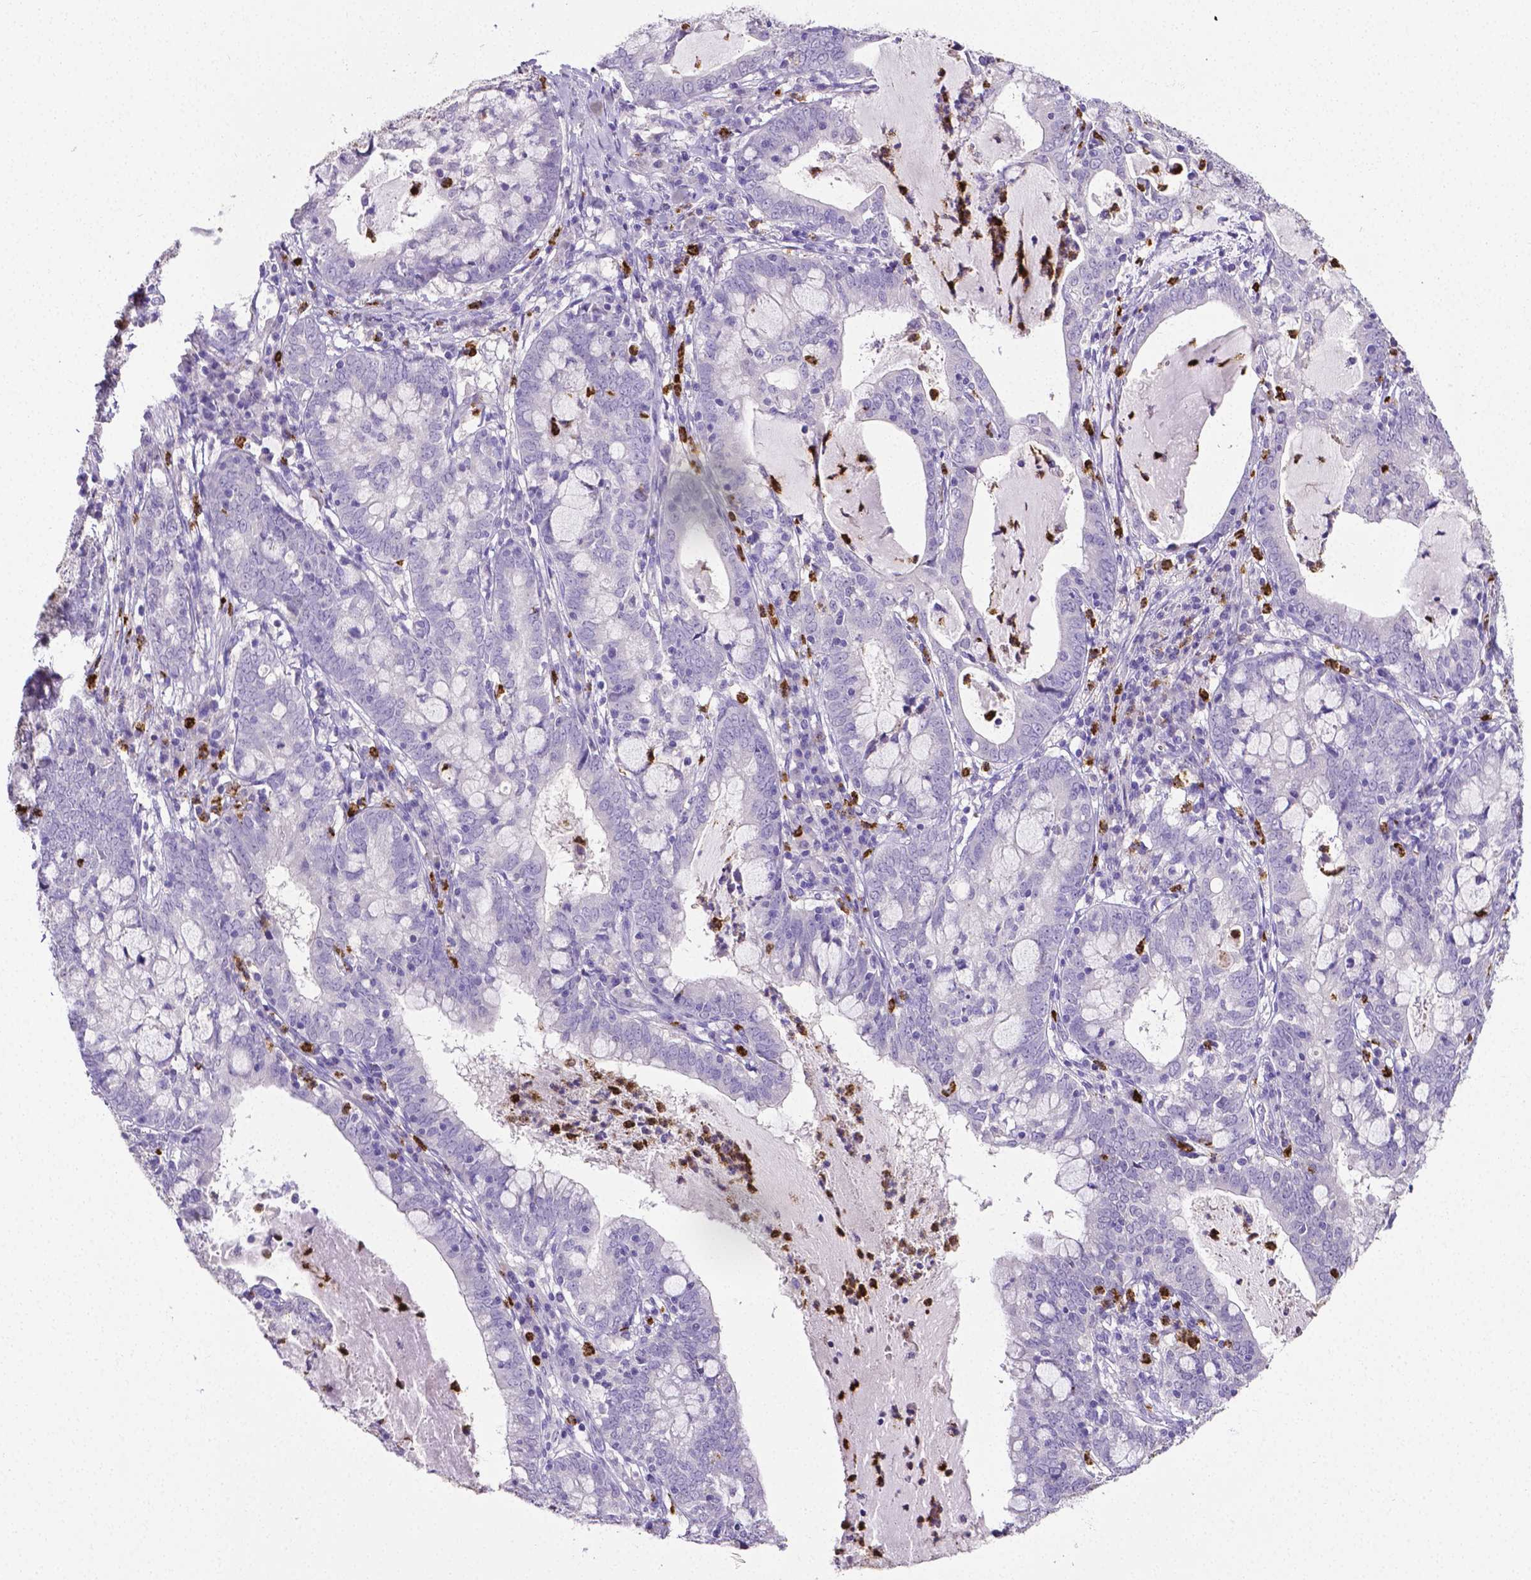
{"staining": {"intensity": "negative", "quantity": "none", "location": "none"}, "tissue": "cervical cancer", "cell_type": "Tumor cells", "image_type": "cancer", "snomed": [{"axis": "morphology", "description": "Adenocarcinoma, NOS"}, {"axis": "topography", "description": "Cervix"}], "caption": "Tumor cells are negative for protein expression in human cervical cancer. (IHC, brightfield microscopy, high magnification).", "gene": "MMP9", "patient": {"sex": "female", "age": 40}}